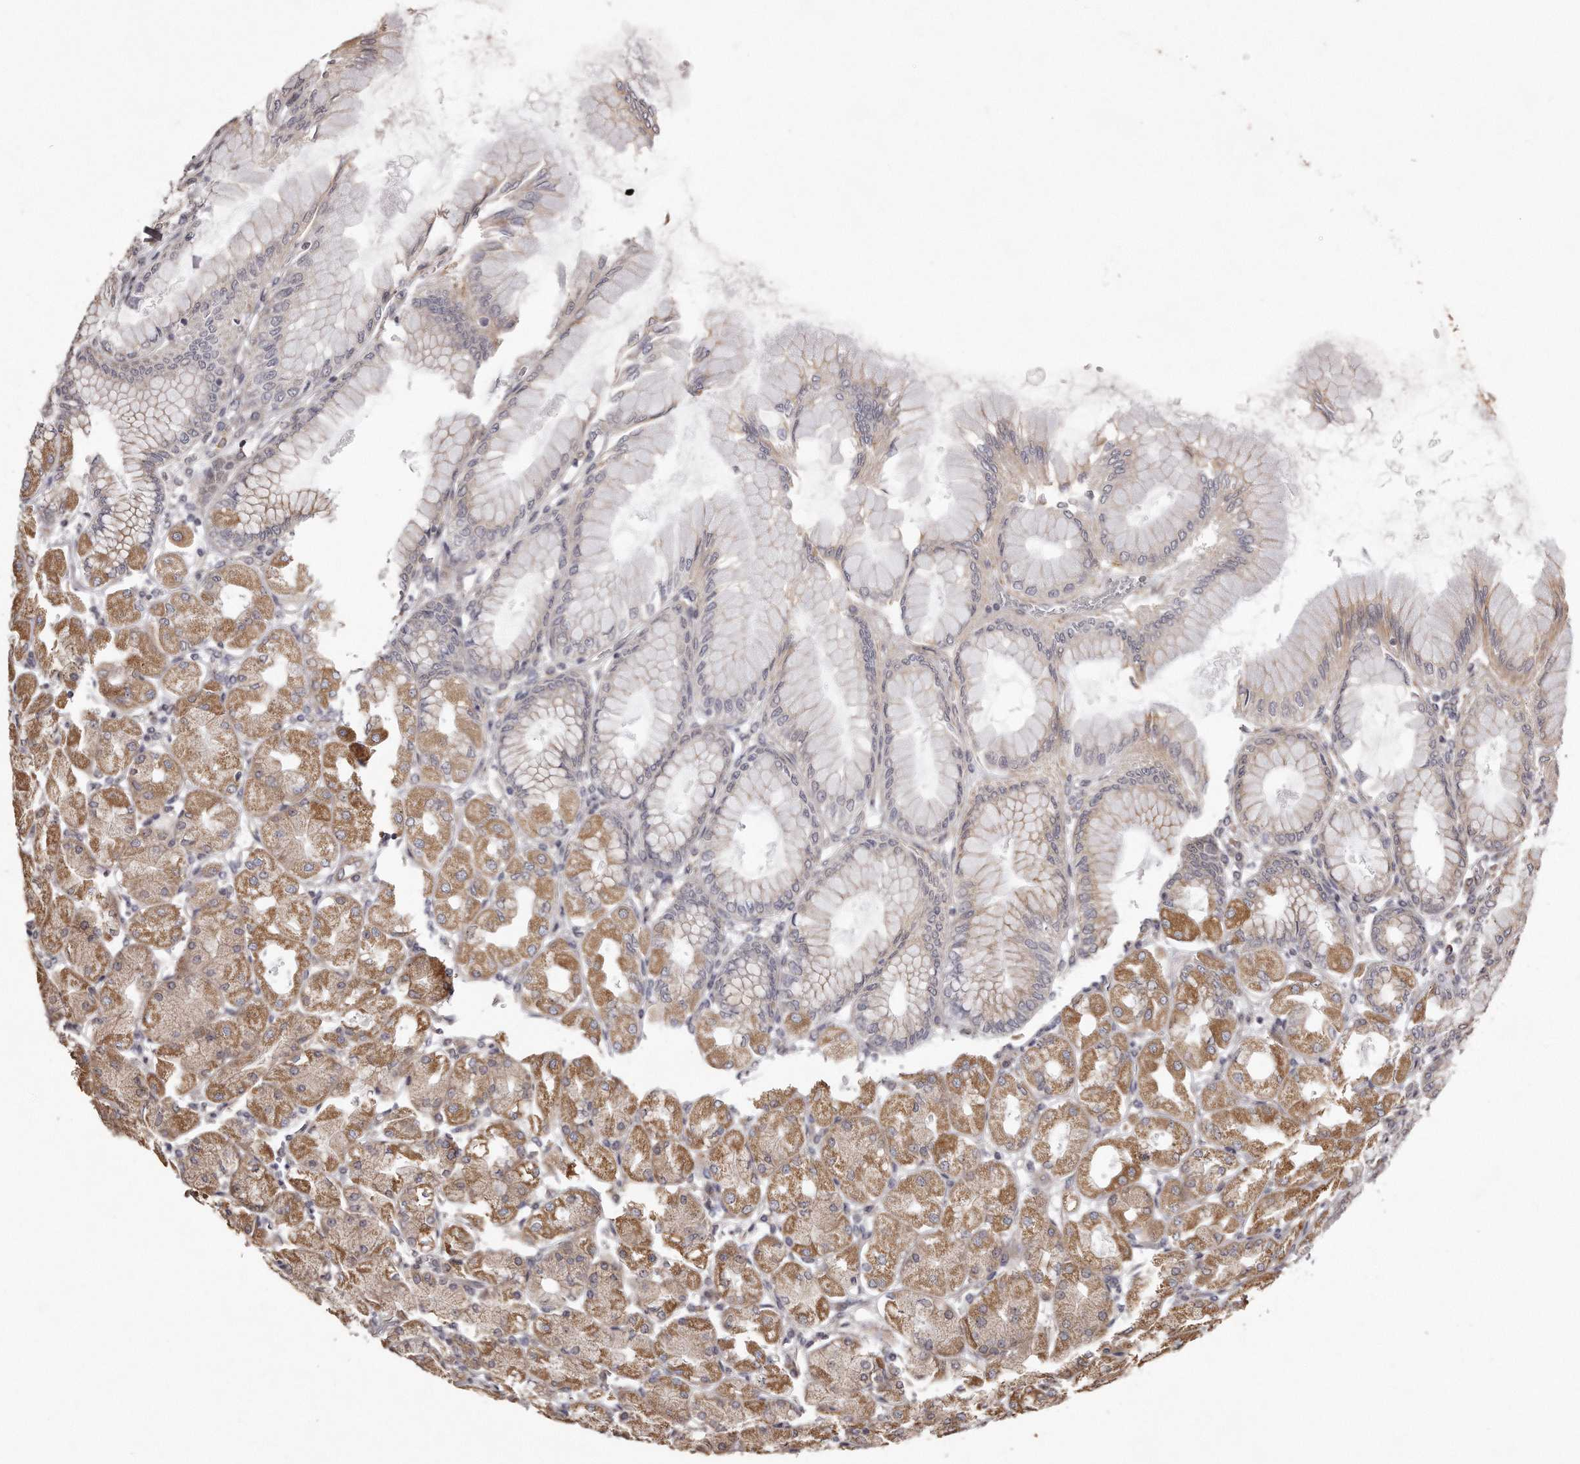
{"staining": {"intensity": "moderate", "quantity": ">75%", "location": "cytoplasmic/membranous"}, "tissue": "stomach", "cell_type": "Glandular cells", "image_type": "normal", "snomed": [{"axis": "morphology", "description": "Normal tissue, NOS"}, {"axis": "topography", "description": "Stomach, upper"}], "caption": "This is an image of immunohistochemistry staining of normal stomach, which shows moderate expression in the cytoplasmic/membranous of glandular cells.", "gene": "TRAPPC14", "patient": {"sex": "female", "age": 56}}